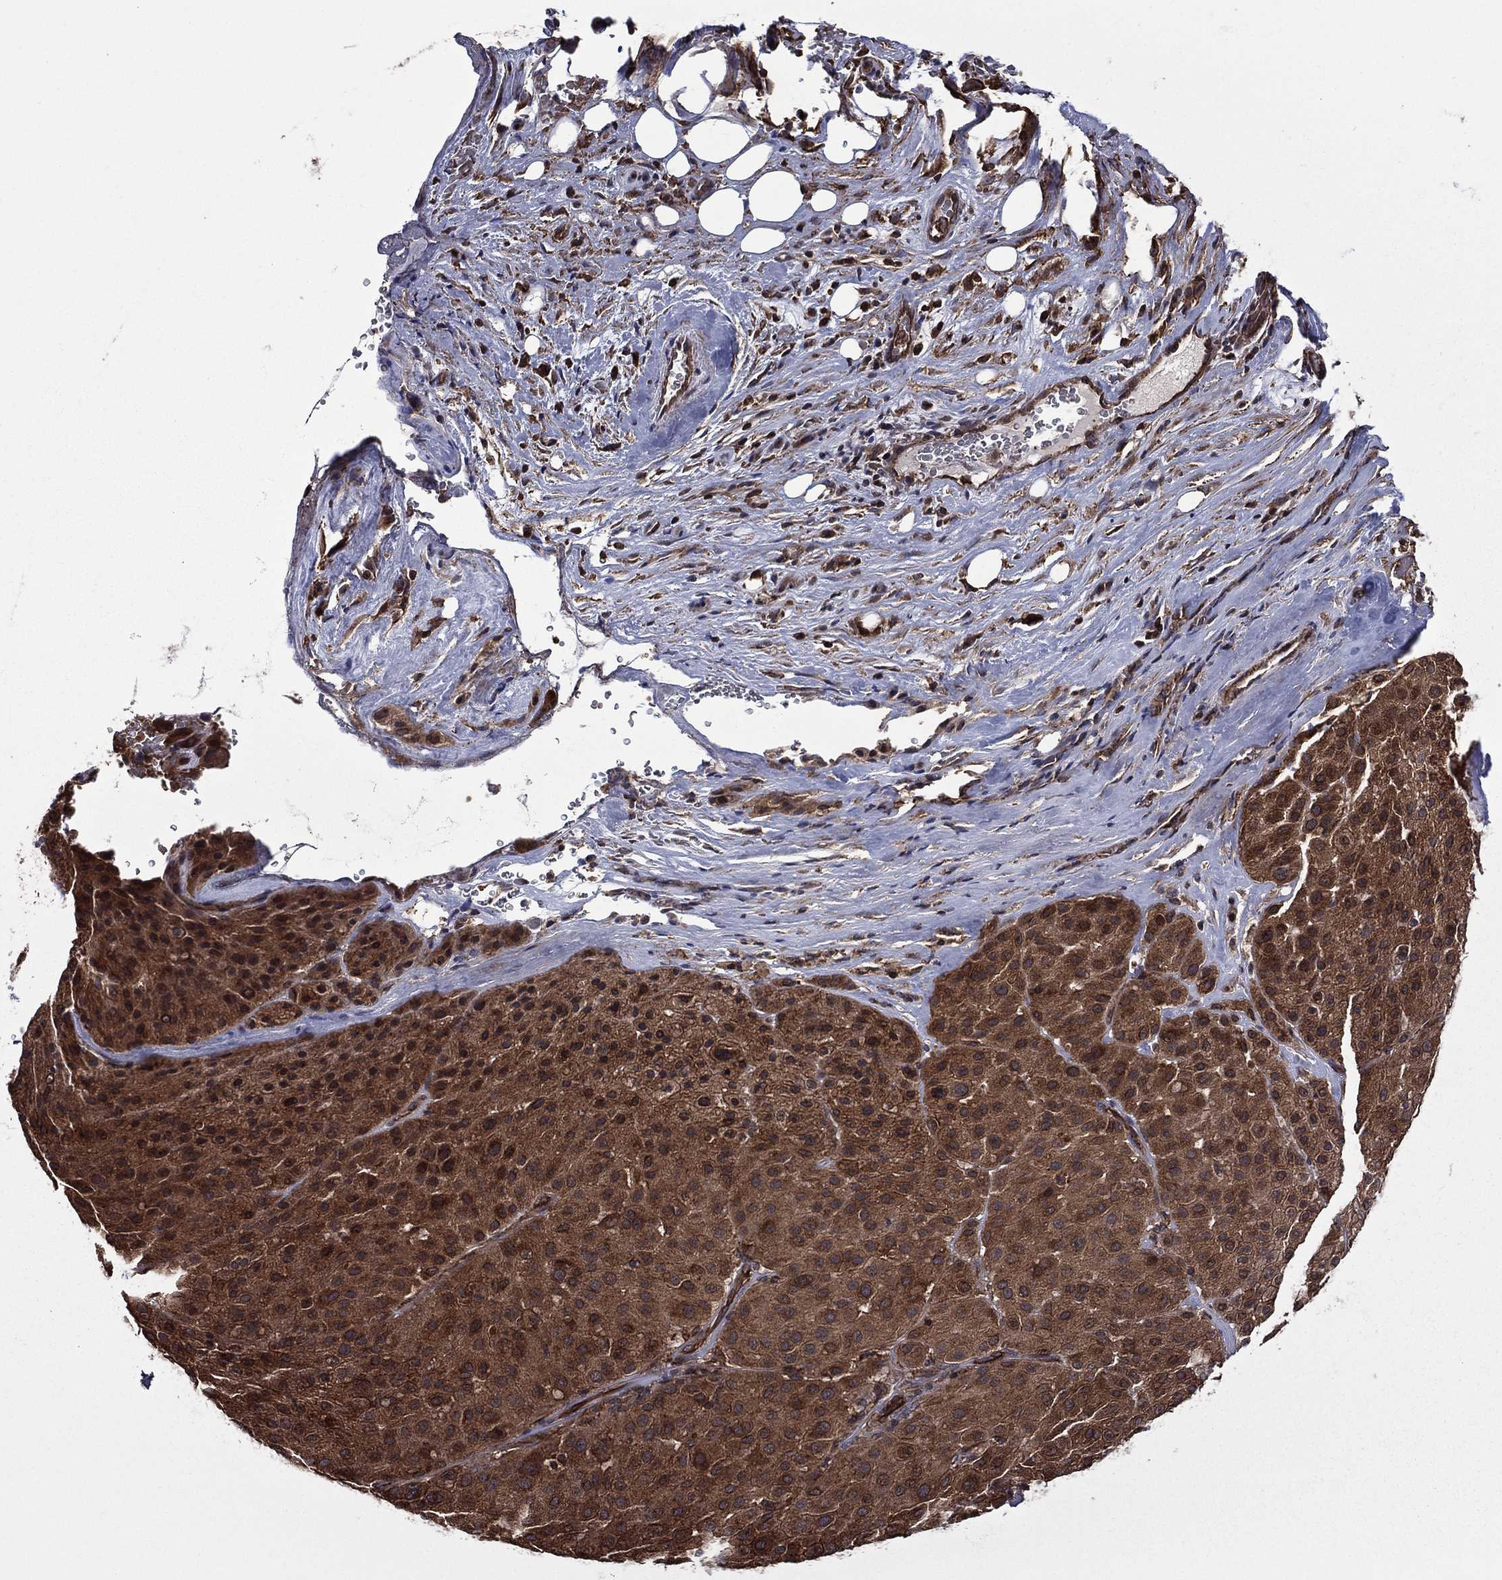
{"staining": {"intensity": "moderate", "quantity": "25%-75%", "location": "cytoplasmic/membranous"}, "tissue": "melanoma", "cell_type": "Tumor cells", "image_type": "cancer", "snomed": [{"axis": "morphology", "description": "Malignant melanoma, Metastatic site"}, {"axis": "topography", "description": "Smooth muscle"}], "caption": "This is a micrograph of immunohistochemistry staining of malignant melanoma (metastatic site), which shows moderate staining in the cytoplasmic/membranous of tumor cells.", "gene": "PLPP3", "patient": {"sex": "male", "age": 41}}